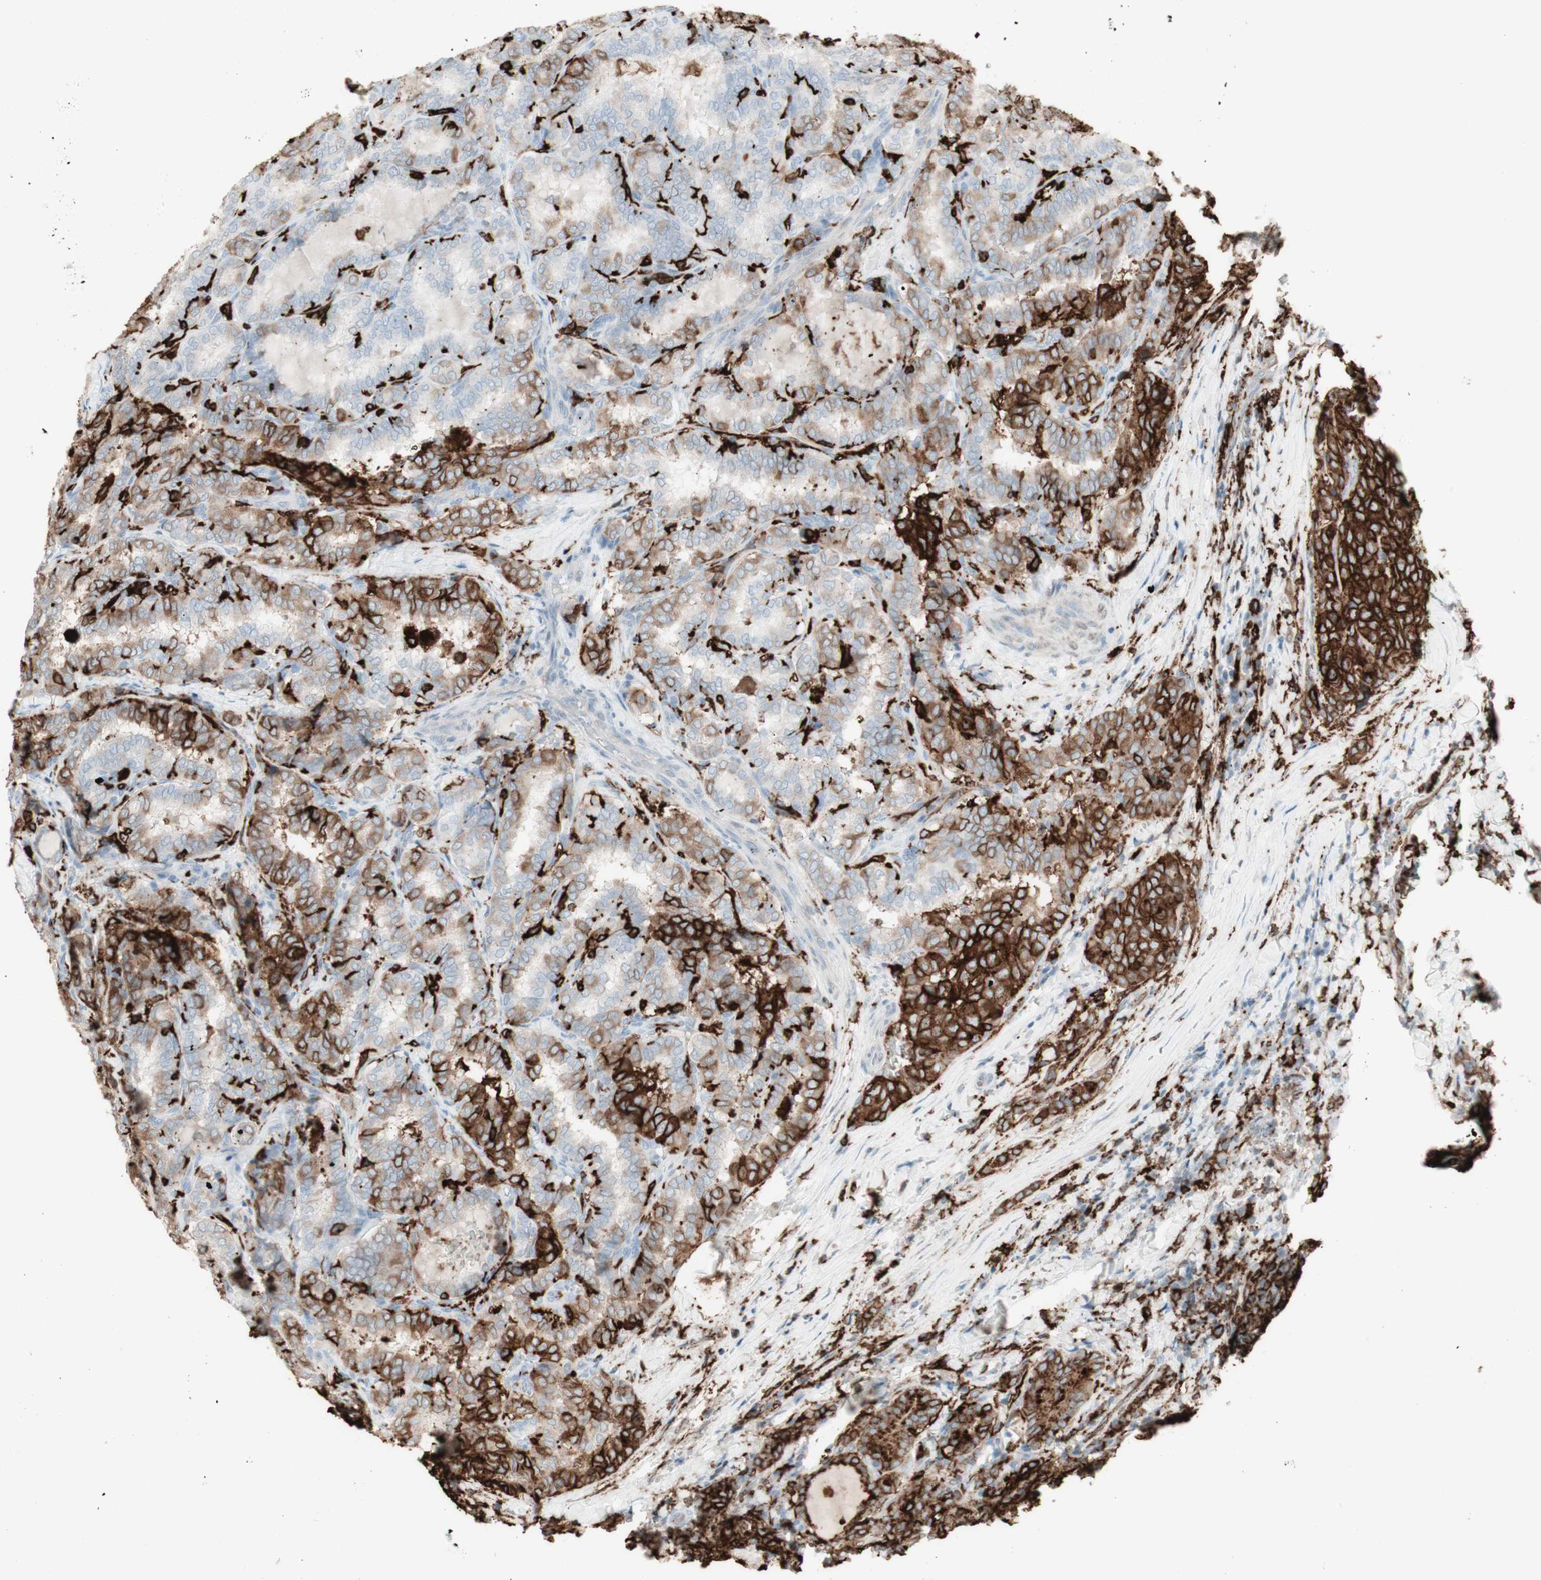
{"staining": {"intensity": "strong", "quantity": "25%-75%", "location": "cytoplasmic/membranous"}, "tissue": "thyroid cancer", "cell_type": "Tumor cells", "image_type": "cancer", "snomed": [{"axis": "morphology", "description": "Normal tissue, NOS"}, {"axis": "morphology", "description": "Papillary adenocarcinoma, NOS"}, {"axis": "topography", "description": "Thyroid gland"}], "caption": "Brown immunohistochemical staining in thyroid cancer reveals strong cytoplasmic/membranous expression in about 25%-75% of tumor cells. (IHC, brightfield microscopy, high magnification).", "gene": "HLA-DPB1", "patient": {"sex": "female", "age": 30}}